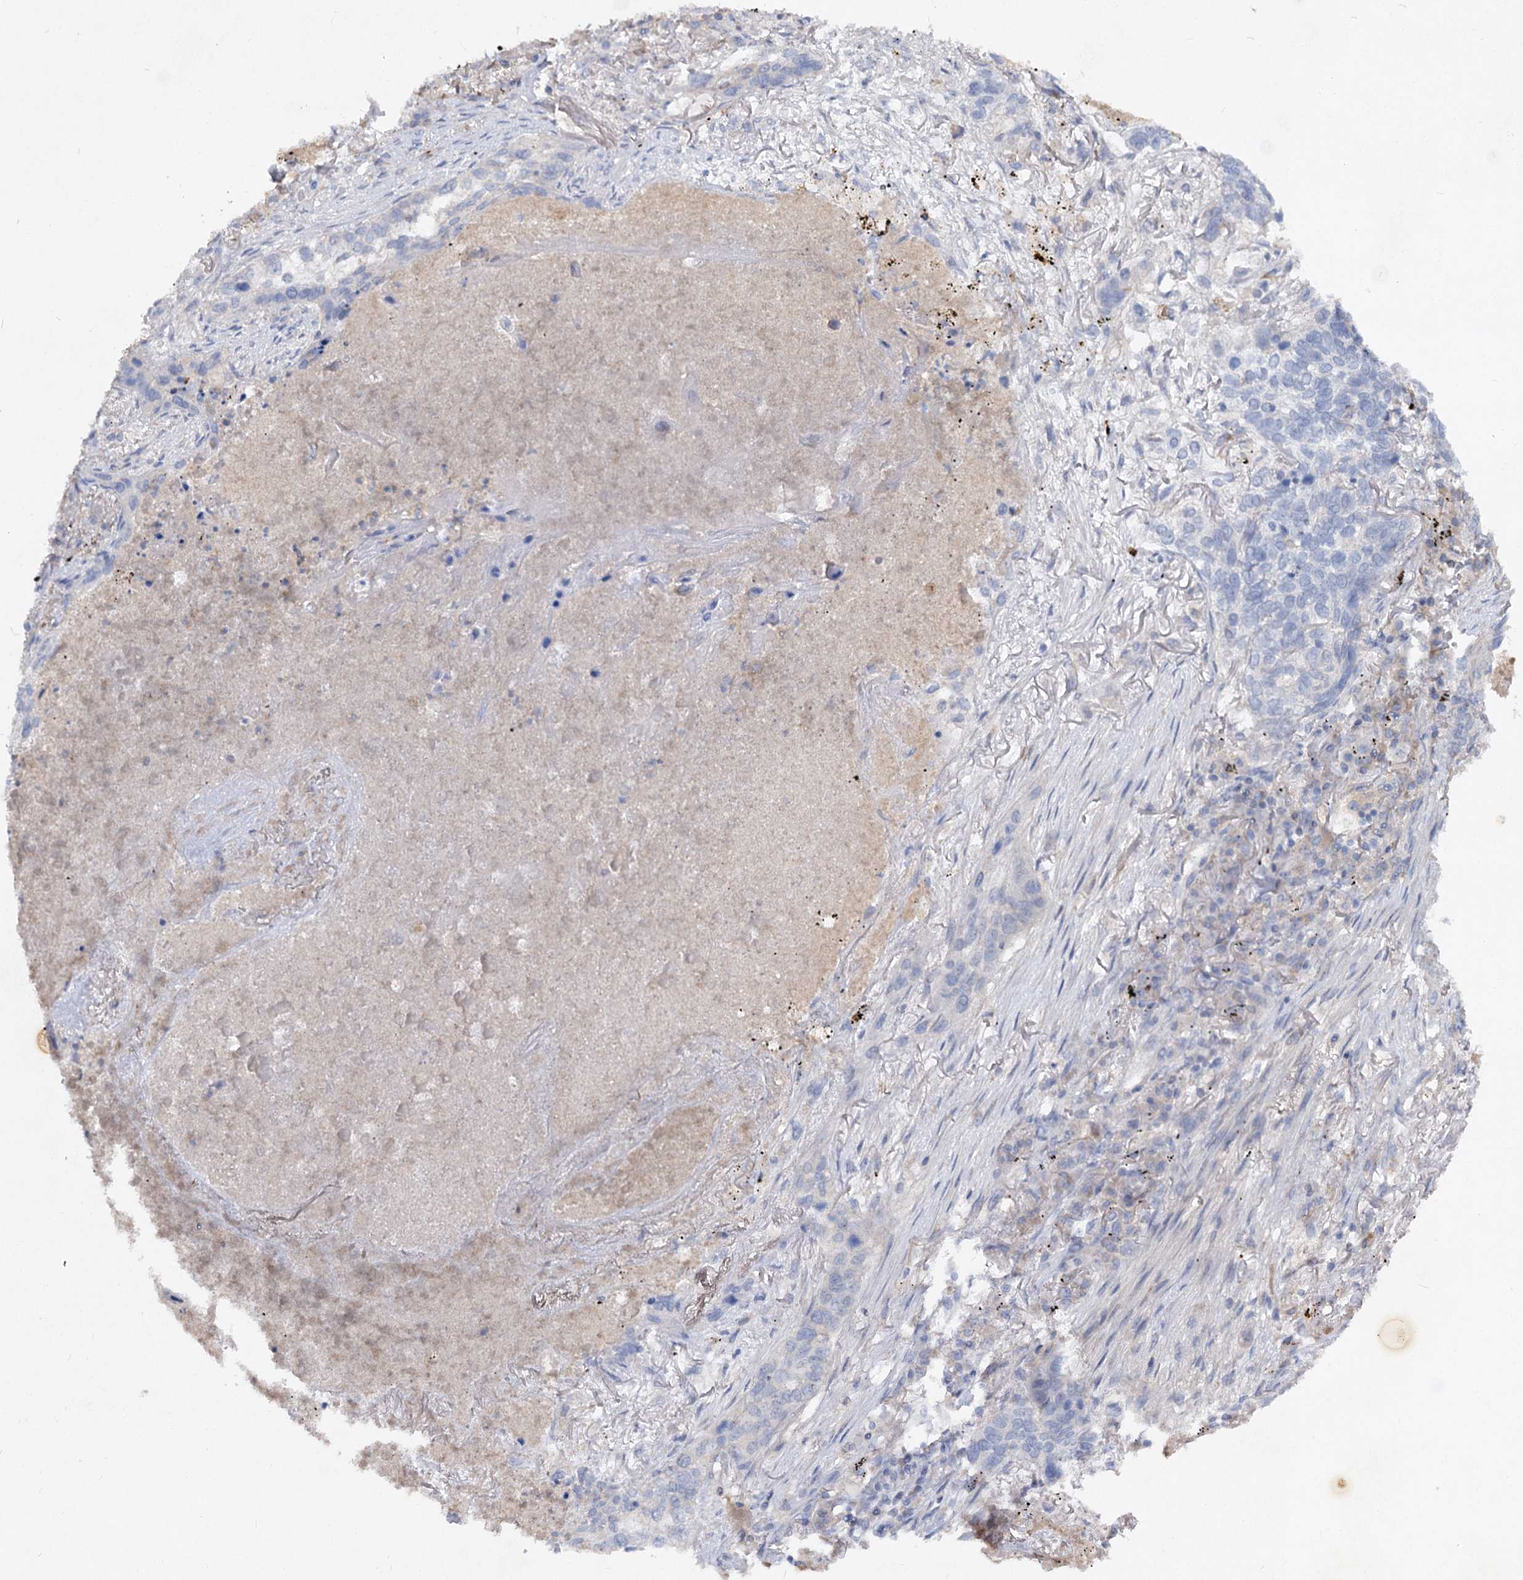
{"staining": {"intensity": "negative", "quantity": "none", "location": "none"}, "tissue": "lung cancer", "cell_type": "Tumor cells", "image_type": "cancer", "snomed": [{"axis": "morphology", "description": "Squamous cell carcinoma, NOS"}, {"axis": "topography", "description": "Lung"}], "caption": "Micrograph shows no significant protein positivity in tumor cells of lung squamous cell carcinoma. (DAB immunohistochemistry (IHC) with hematoxylin counter stain).", "gene": "ATP4A", "patient": {"sex": "female", "age": 63}}